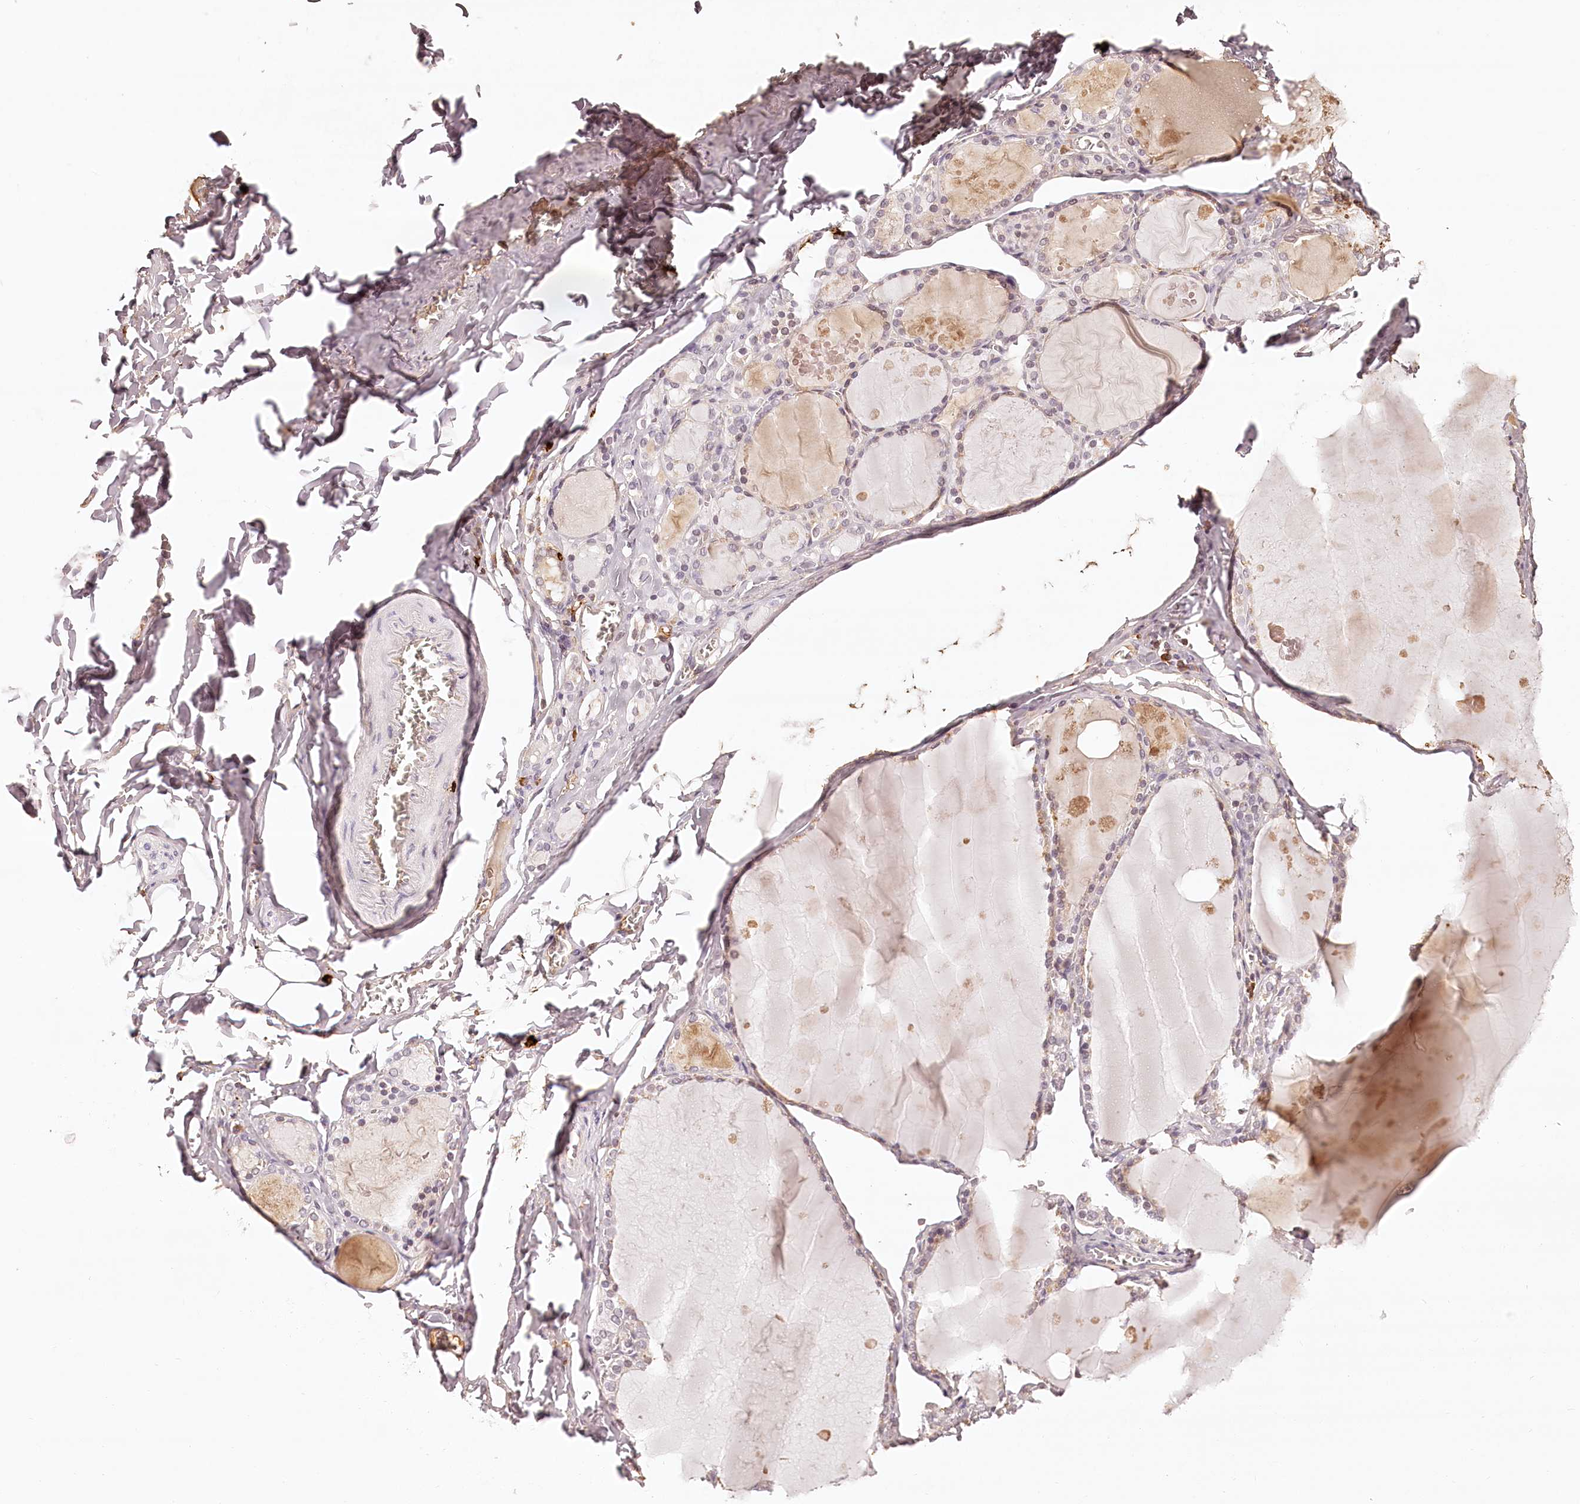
{"staining": {"intensity": "weak", "quantity": "25%-75%", "location": "cytoplasmic/membranous"}, "tissue": "thyroid gland", "cell_type": "Glandular cells", "image_type": "normal", "snomed": [{"axis": "morphology", "description": "Normal tissue, NOS"}, {"axis": "topography", "description": "Thyroid gland"}], "caption": "The photomicrograph reveals staining of normal thyroid gland, revealing weak cytoplasmic/membranous protein expression (brown color) within glandular cells.", "gene": "SYNGR1", "patient": {"sex": "male", "age": 56}}